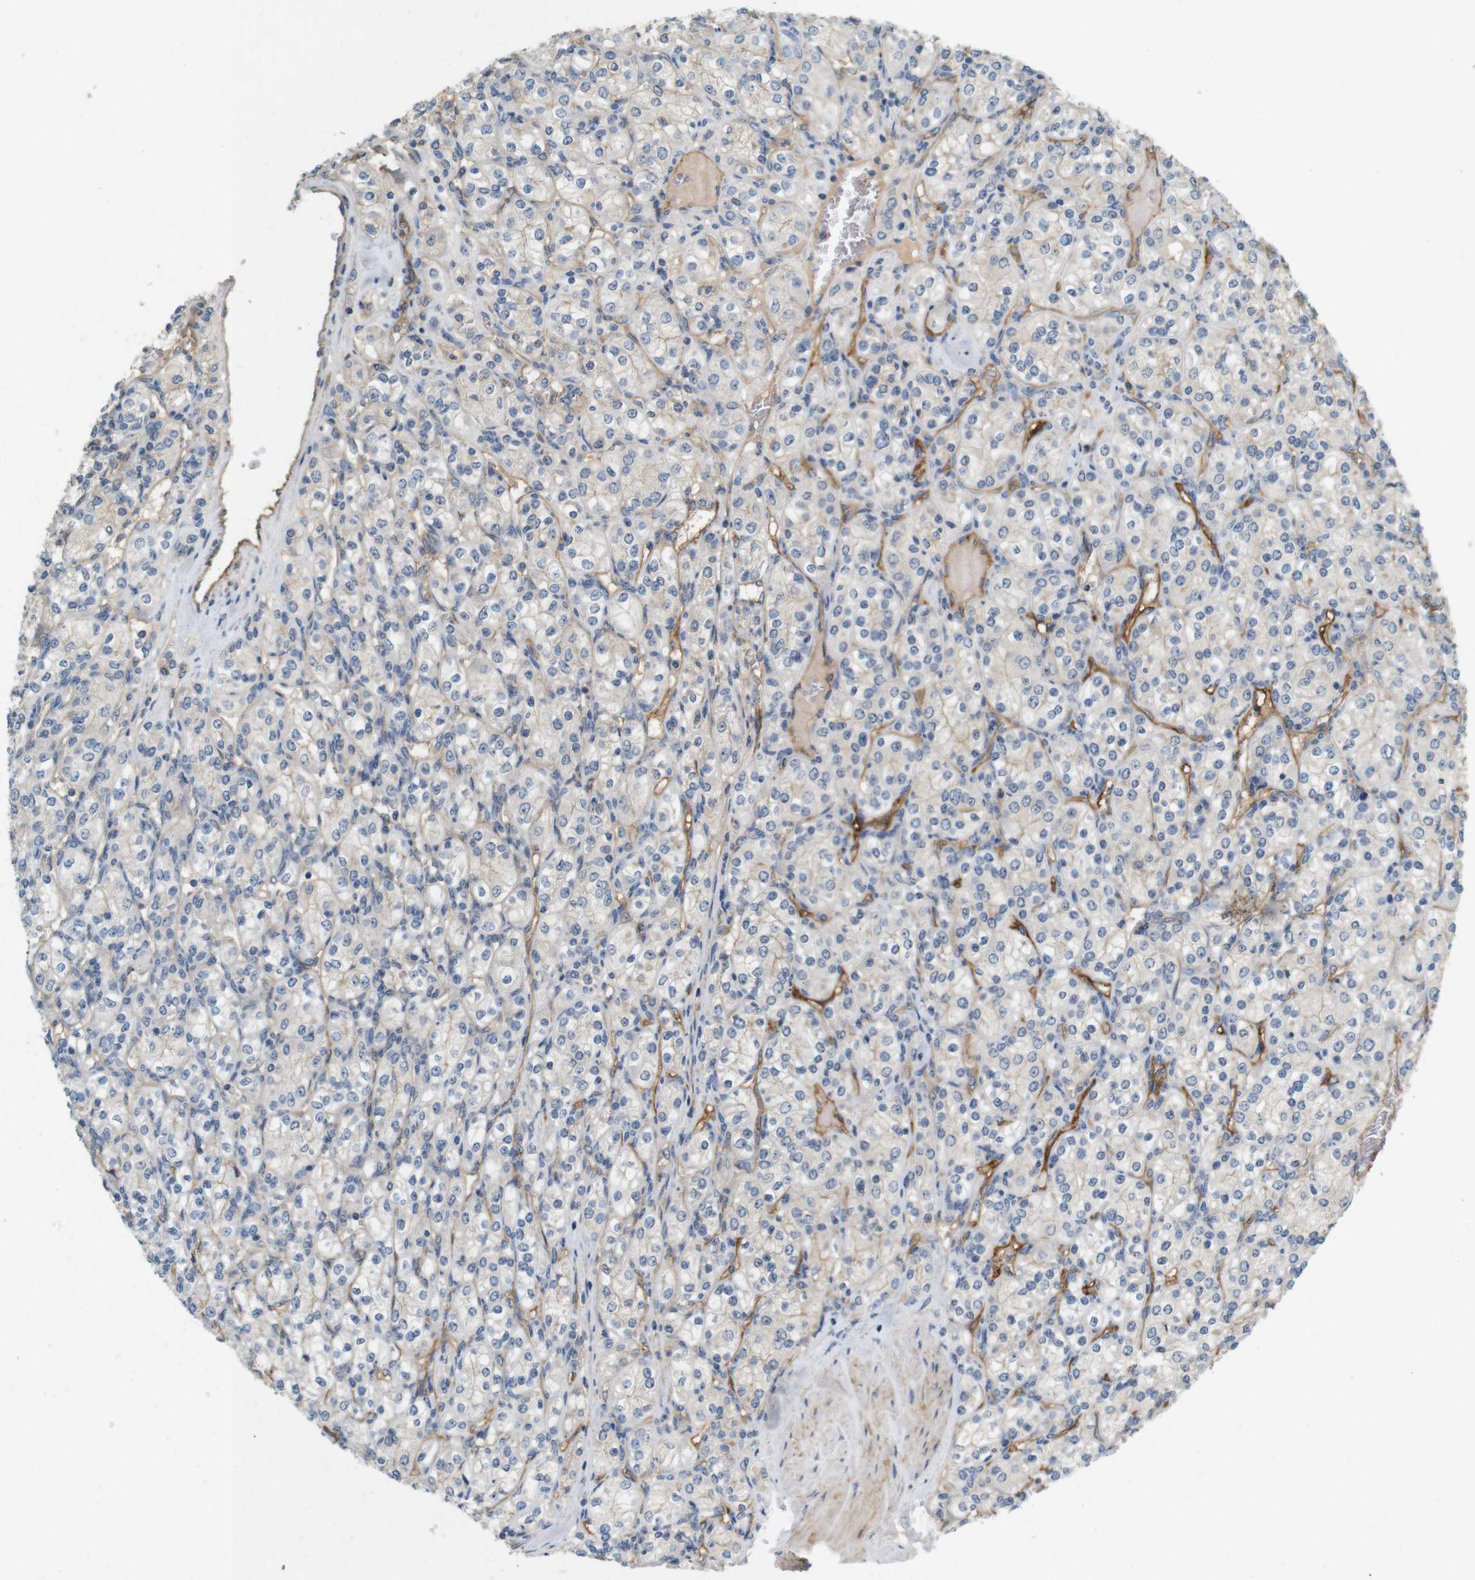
{"staining": {"intensity": "weak", "quantity": "<25%", "location": "cytoplasmic/membranous"}, "tissue": "renal cancer", "cell_type": "Tumor cells", "image_type": "cancer", "snomed": [{"axis": "morphology", "description": "Adenocarcinoma, NOS"}, {"axis": "topography", "description": "Kidney"}], "caption": "IHC of renal cancer displays no expression in tumor cells.", "gene": "PVR", "patient": {"sex": "male", "age": 77}}